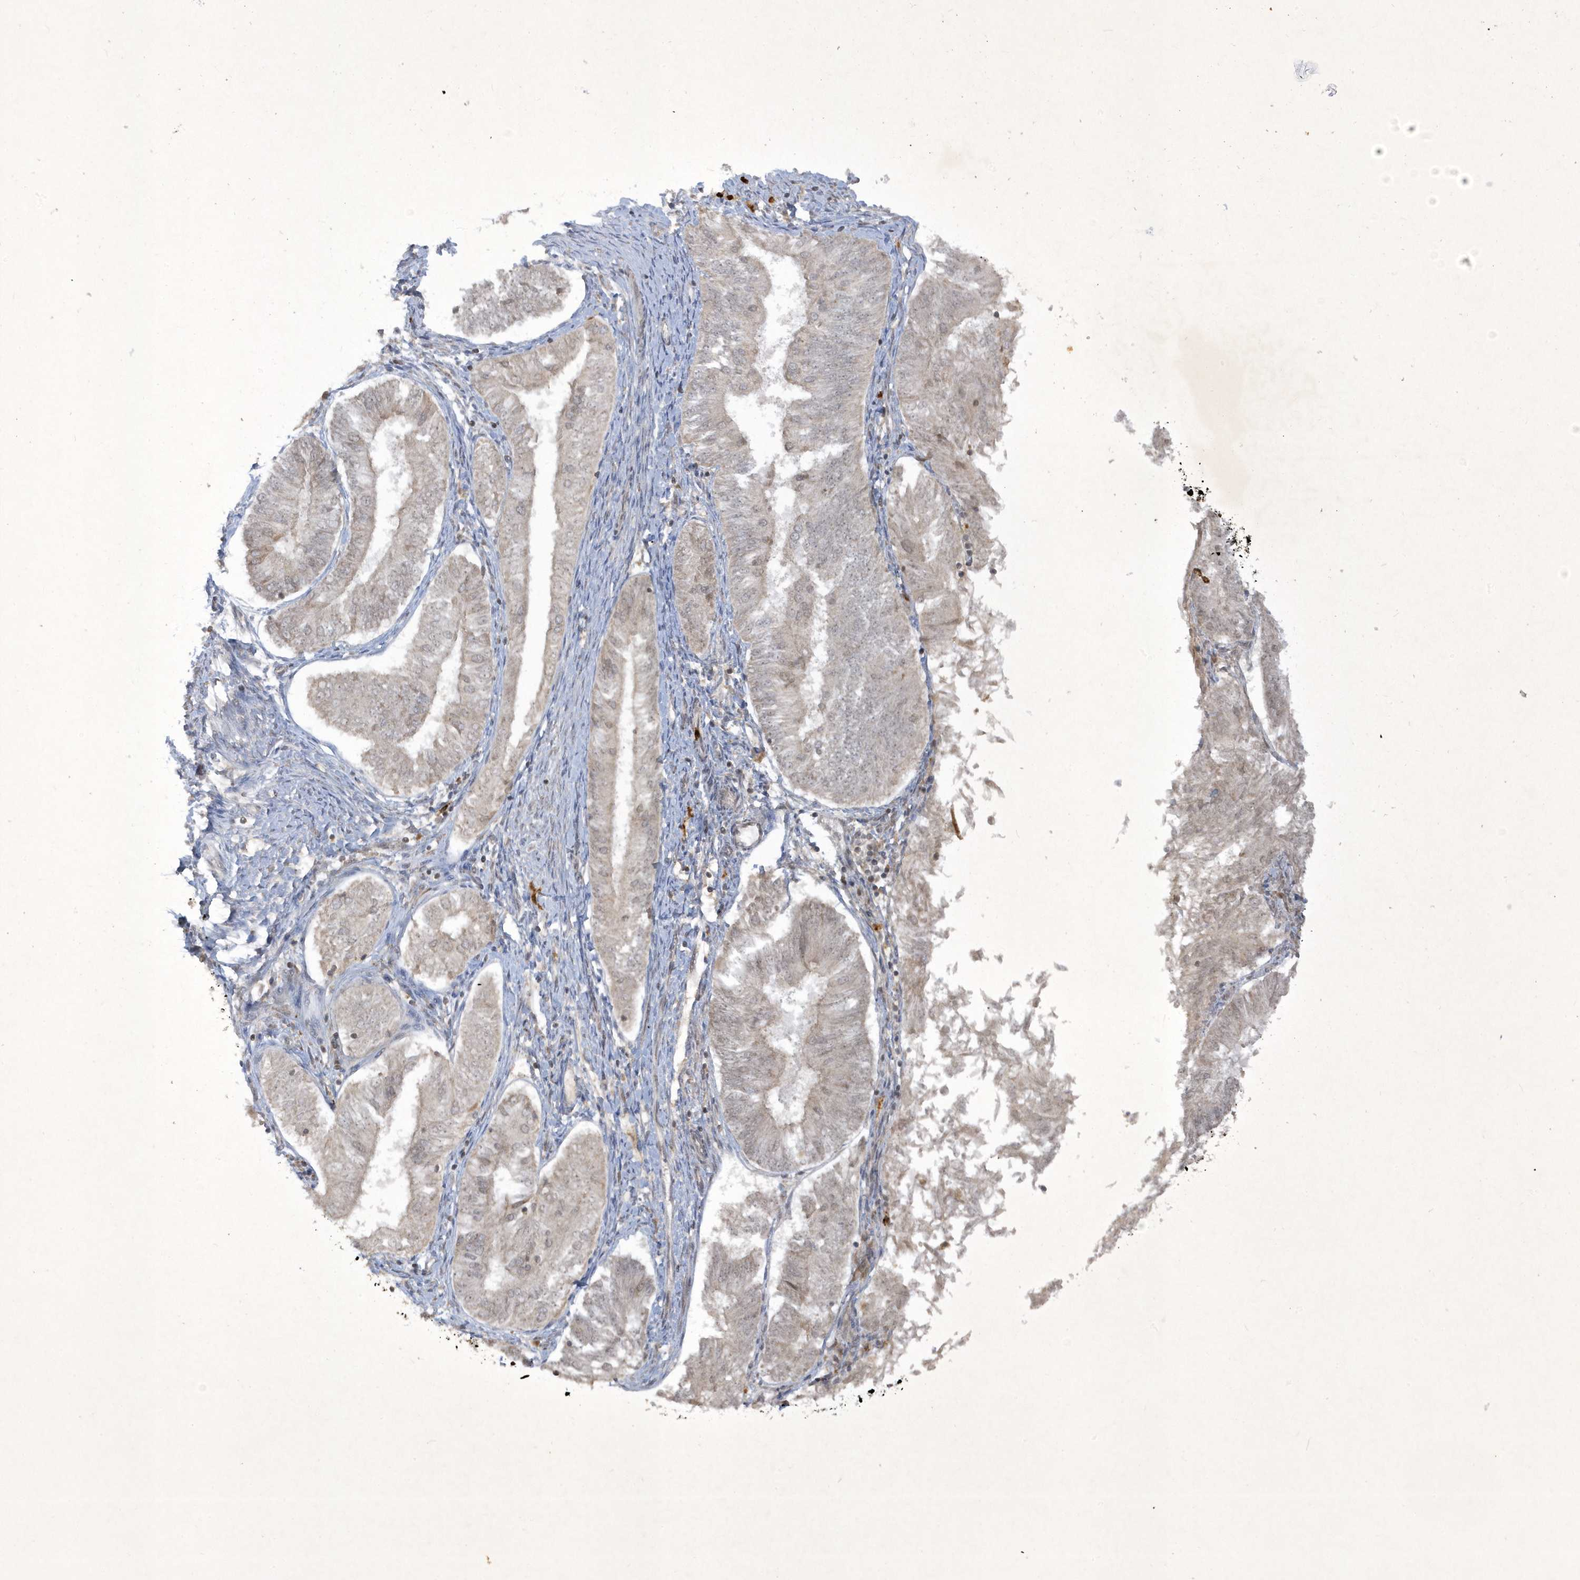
{"staining": {"intensity": "negative", "quantity": "none", "location": "none"}, "tissue": "endometrial cancer", "cell_type": "Tumor cells", "image_type": "cancer", "snomed": [{"axis": "morphology", "description": "Adenocarcinoma, NOS"}, {"axis": "topography", "description": "Endometrium"}], "caption": "Immunohistochemical staining of human endometrial cancer (adenocarcinoma) reveals no significant staining in tumor cells. Brightfield microscopy of immunohistochemistry stained with DAB (brown) and hematoxylin (blue), captured at high magnification.", "gene": "ZNF213", "patient": {"sex": "female", "age": 58}}